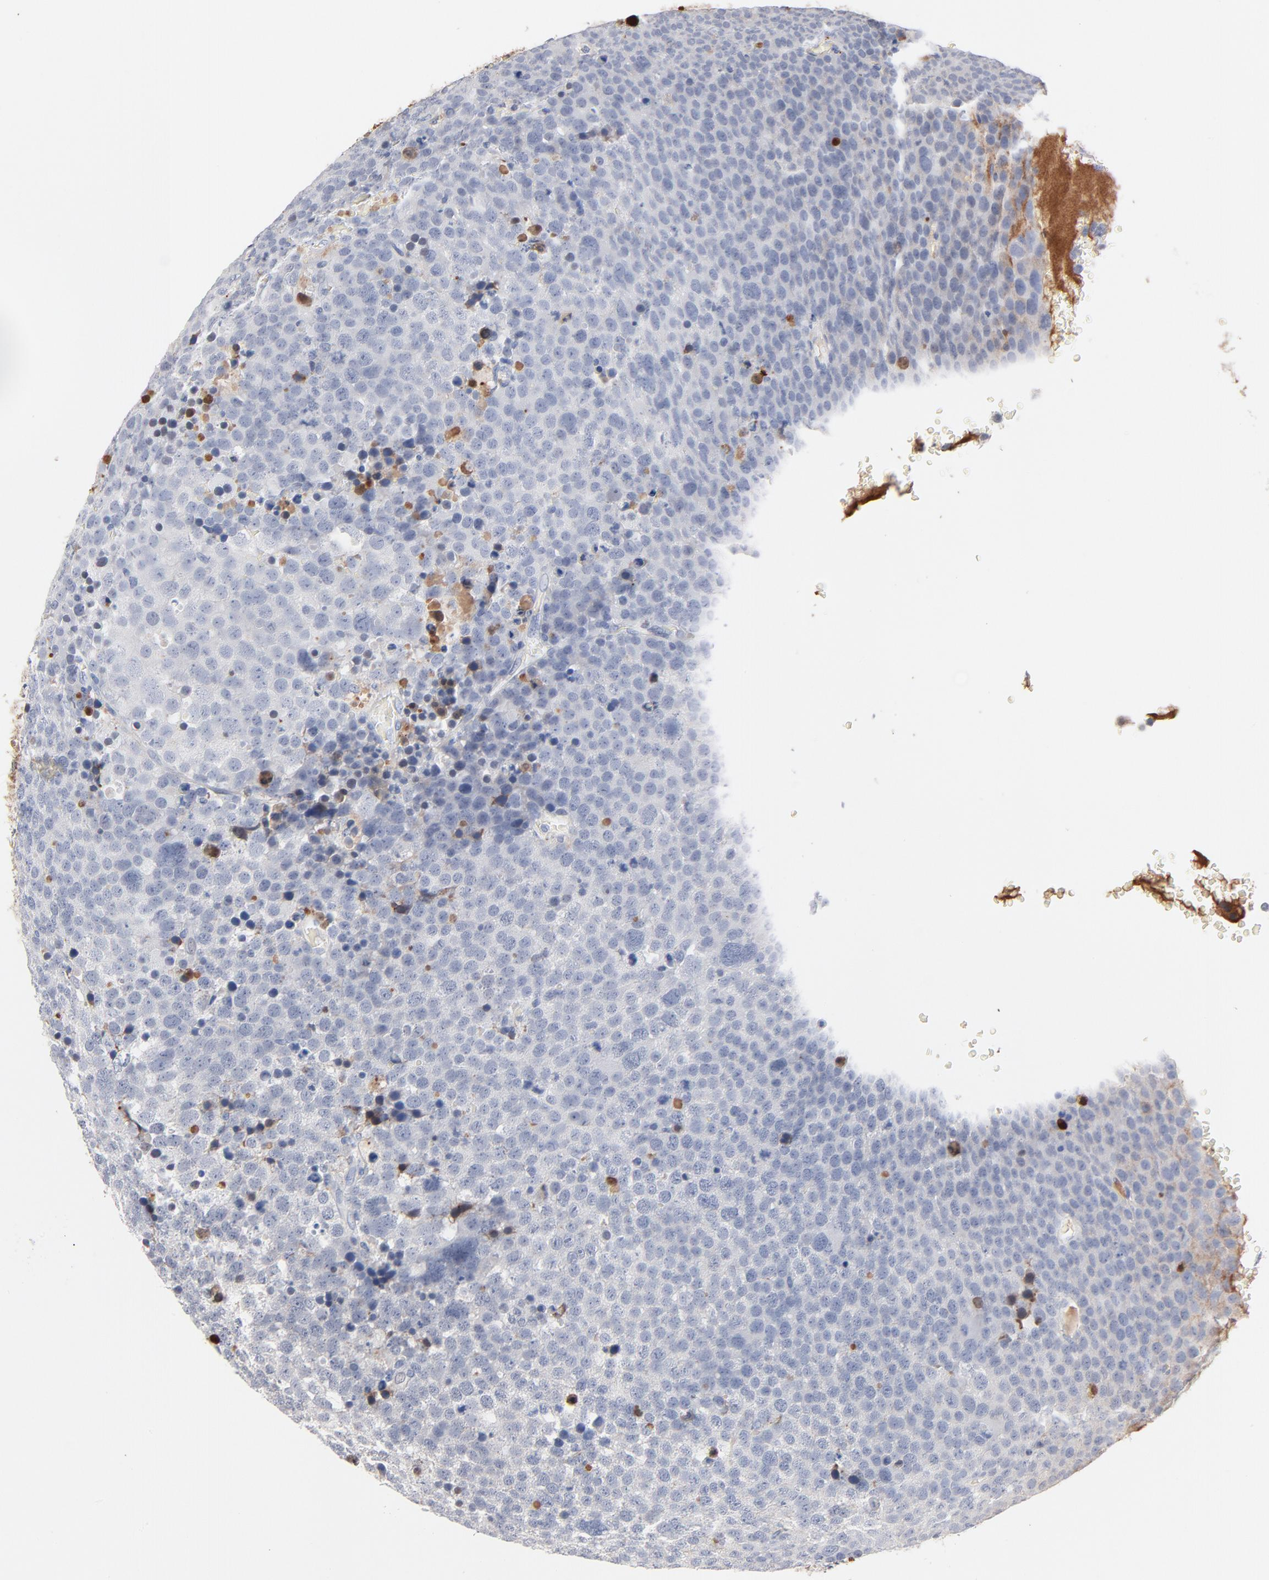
{"staining": {"intensity": "negative", "quantity": "none", "location": "none"}, "tissue": "testis cancer", "cell_type": "Tumor cells", "image_type": "cancer", "snomed": [{"axis": "morphology", "description": "Seminoma, NOS"}, {"axis": "topography", "description": "Testis"}], "caption": "Testis cancer was stained to show a protein in brown. There is no significant positivity in tumor cells. (Stains: DAB IHC with hematoxylin counter stain, Microscopy: brightfield microscopy at high magnification).", "gene": "SERPINA4", "patient": {"sex": "male", "age": 71}}